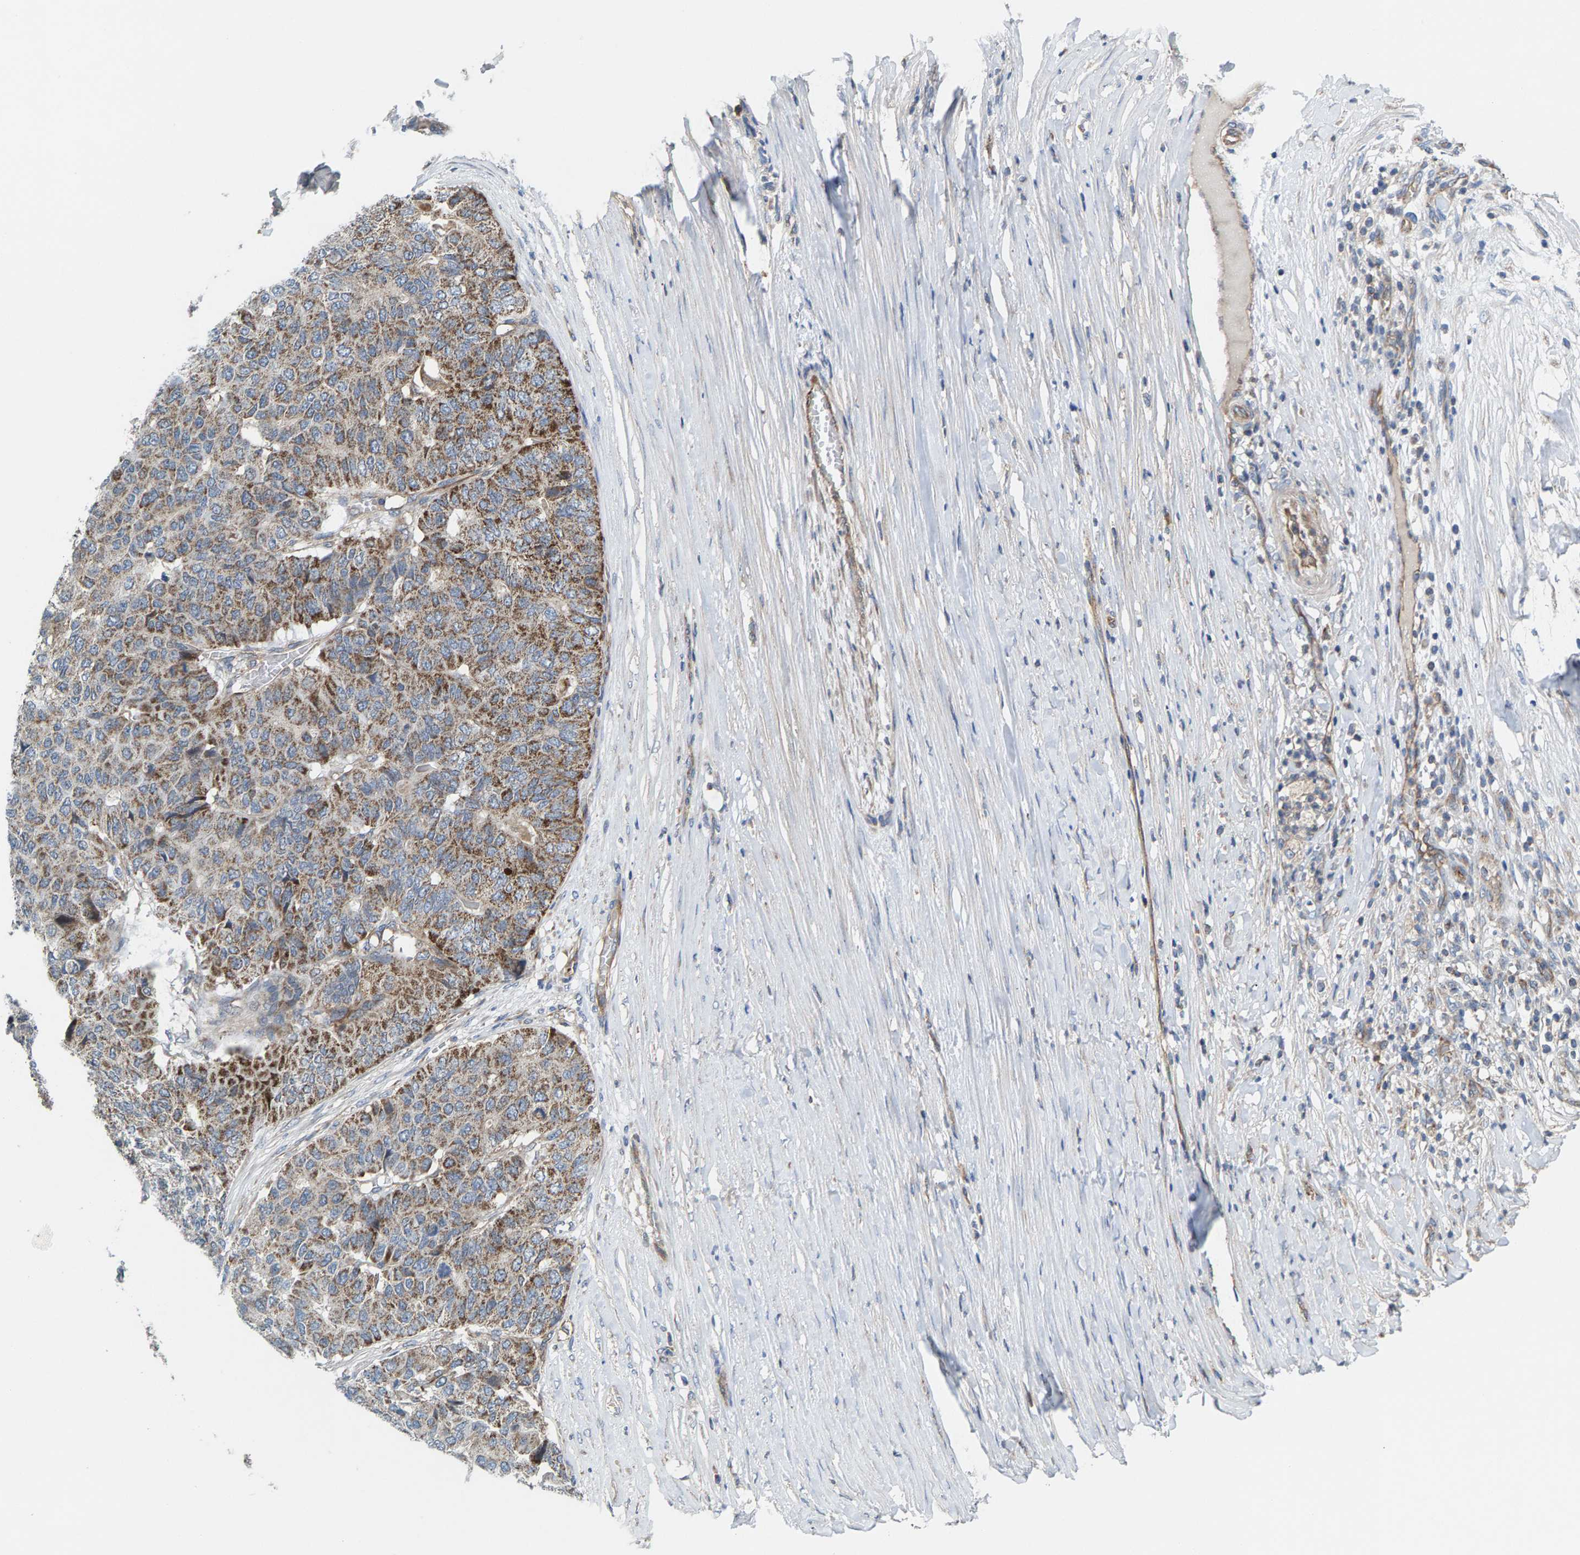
{"staining": {"intensity": "moderate", "quantity": "25%-75%", "location": "cytoplasmic/membranous"}, "tissue": "pancreatic cancer", "cell_type": "Tumor cells", "image_type": "cancer", "snomed": [{"axis": "morphology", "description": "Adenocarcinoma, NOS"}, {"axis": "topography", "description": "Pancreas"}], "caption": "Protein staining of pancreatic cancer tissue exhibits moderate cytoplasmic/membranous expression in approximately 25%-75% of tumor cells.", "gene": "MRM1", "patient": {"sex": "male", "age": 50}}